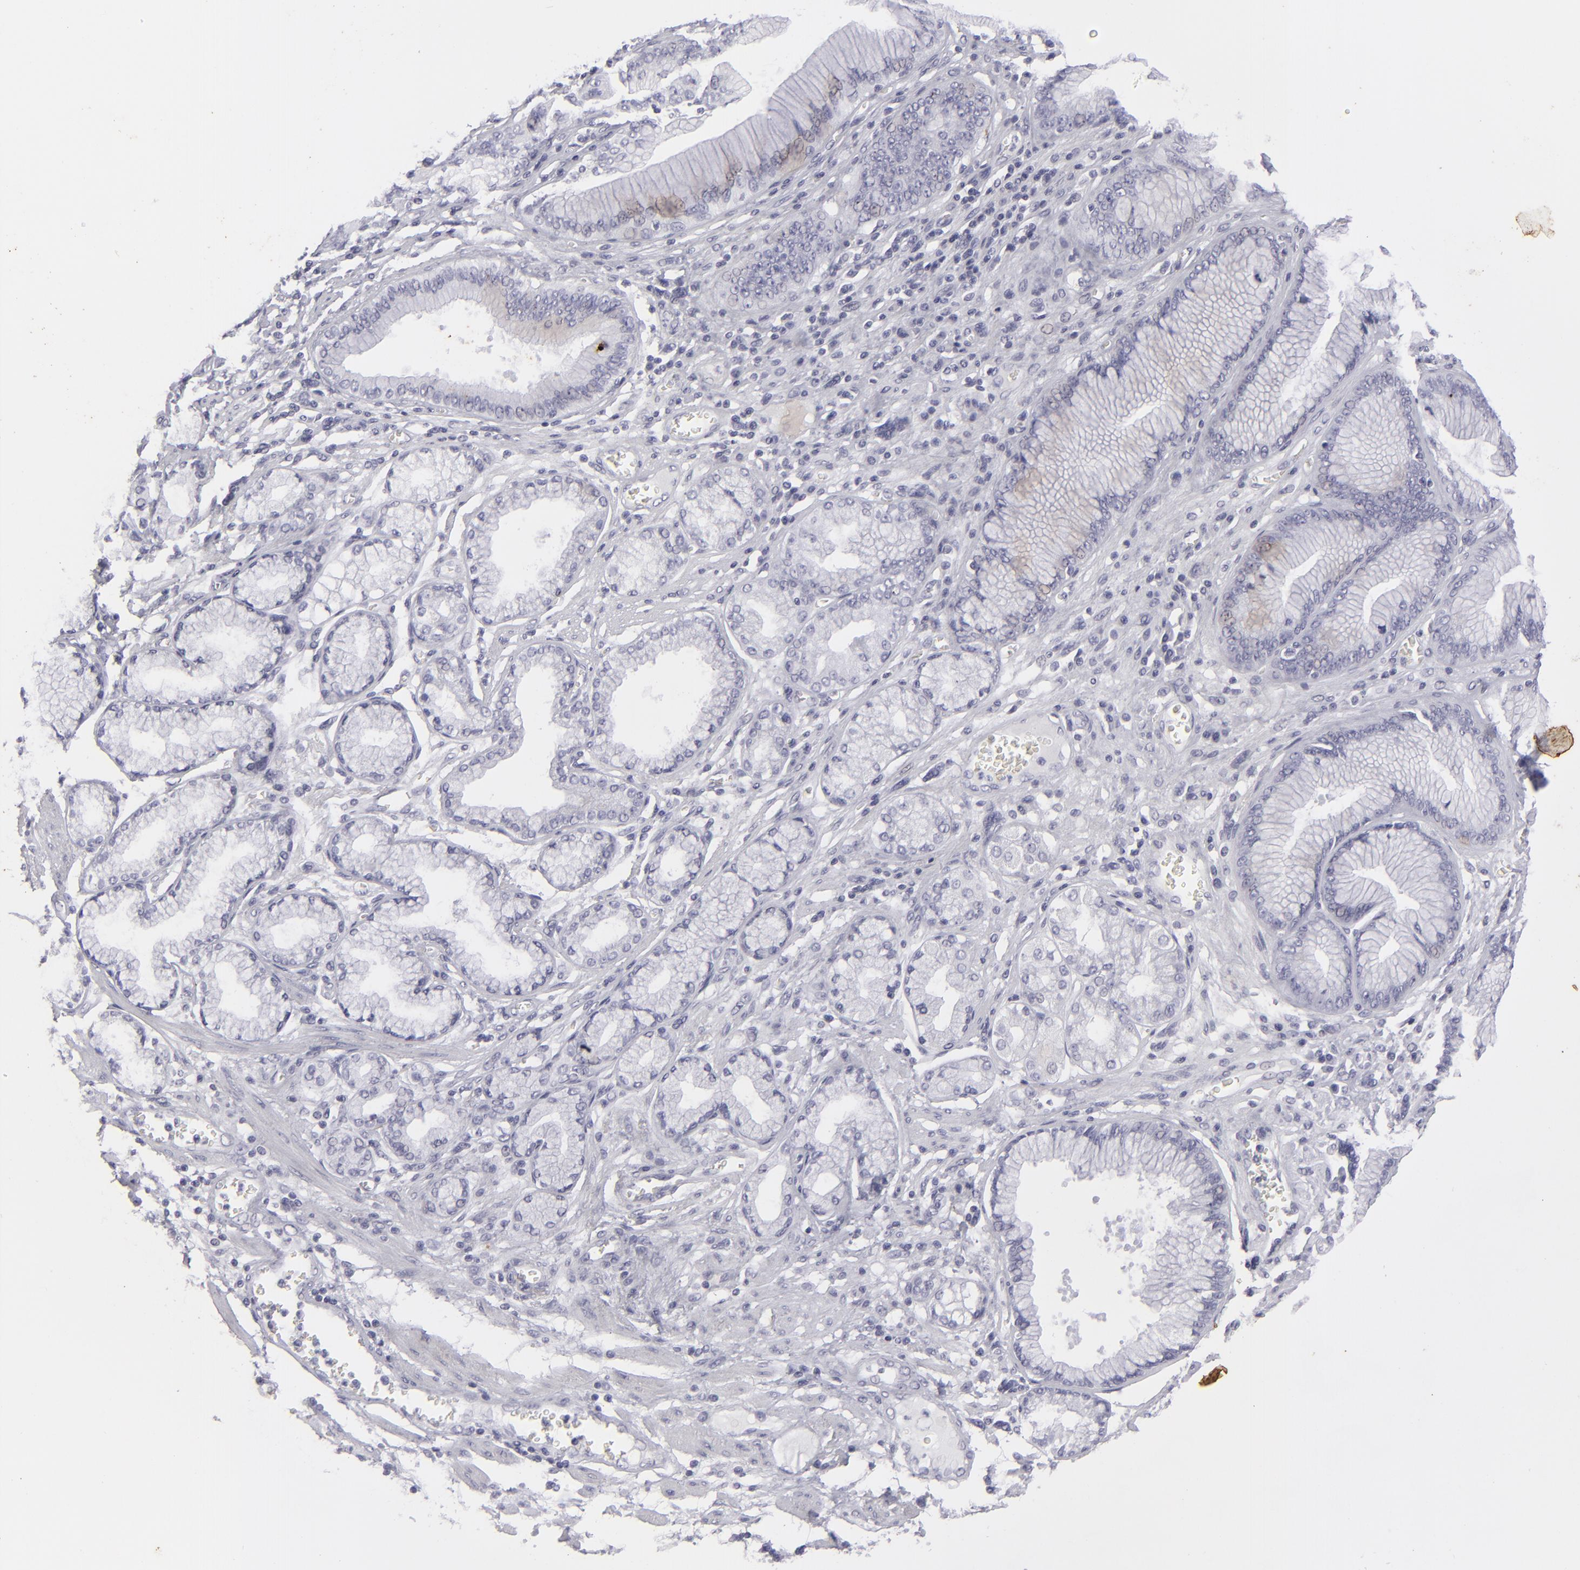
{"staining": {"intensity": "negative", "quantity": "none", "location": "none"}, "tissue": "stomach cancer", "cell_type": "Tumor cells", "image_type": "cancer", "snomed": [{"axis": "morphology", "description": "Adenocarcinoma, NOS"}, {"axis": "topography", "description": "Pancreas"}, {"axis": "topography", "description": "Stomach, upper"}], "caption": "Tumor cells are negative for protein expression in human stomach adenocarcinoma.", "gene": "KRT1", "patient": {"sex": "male", "age": 77}}